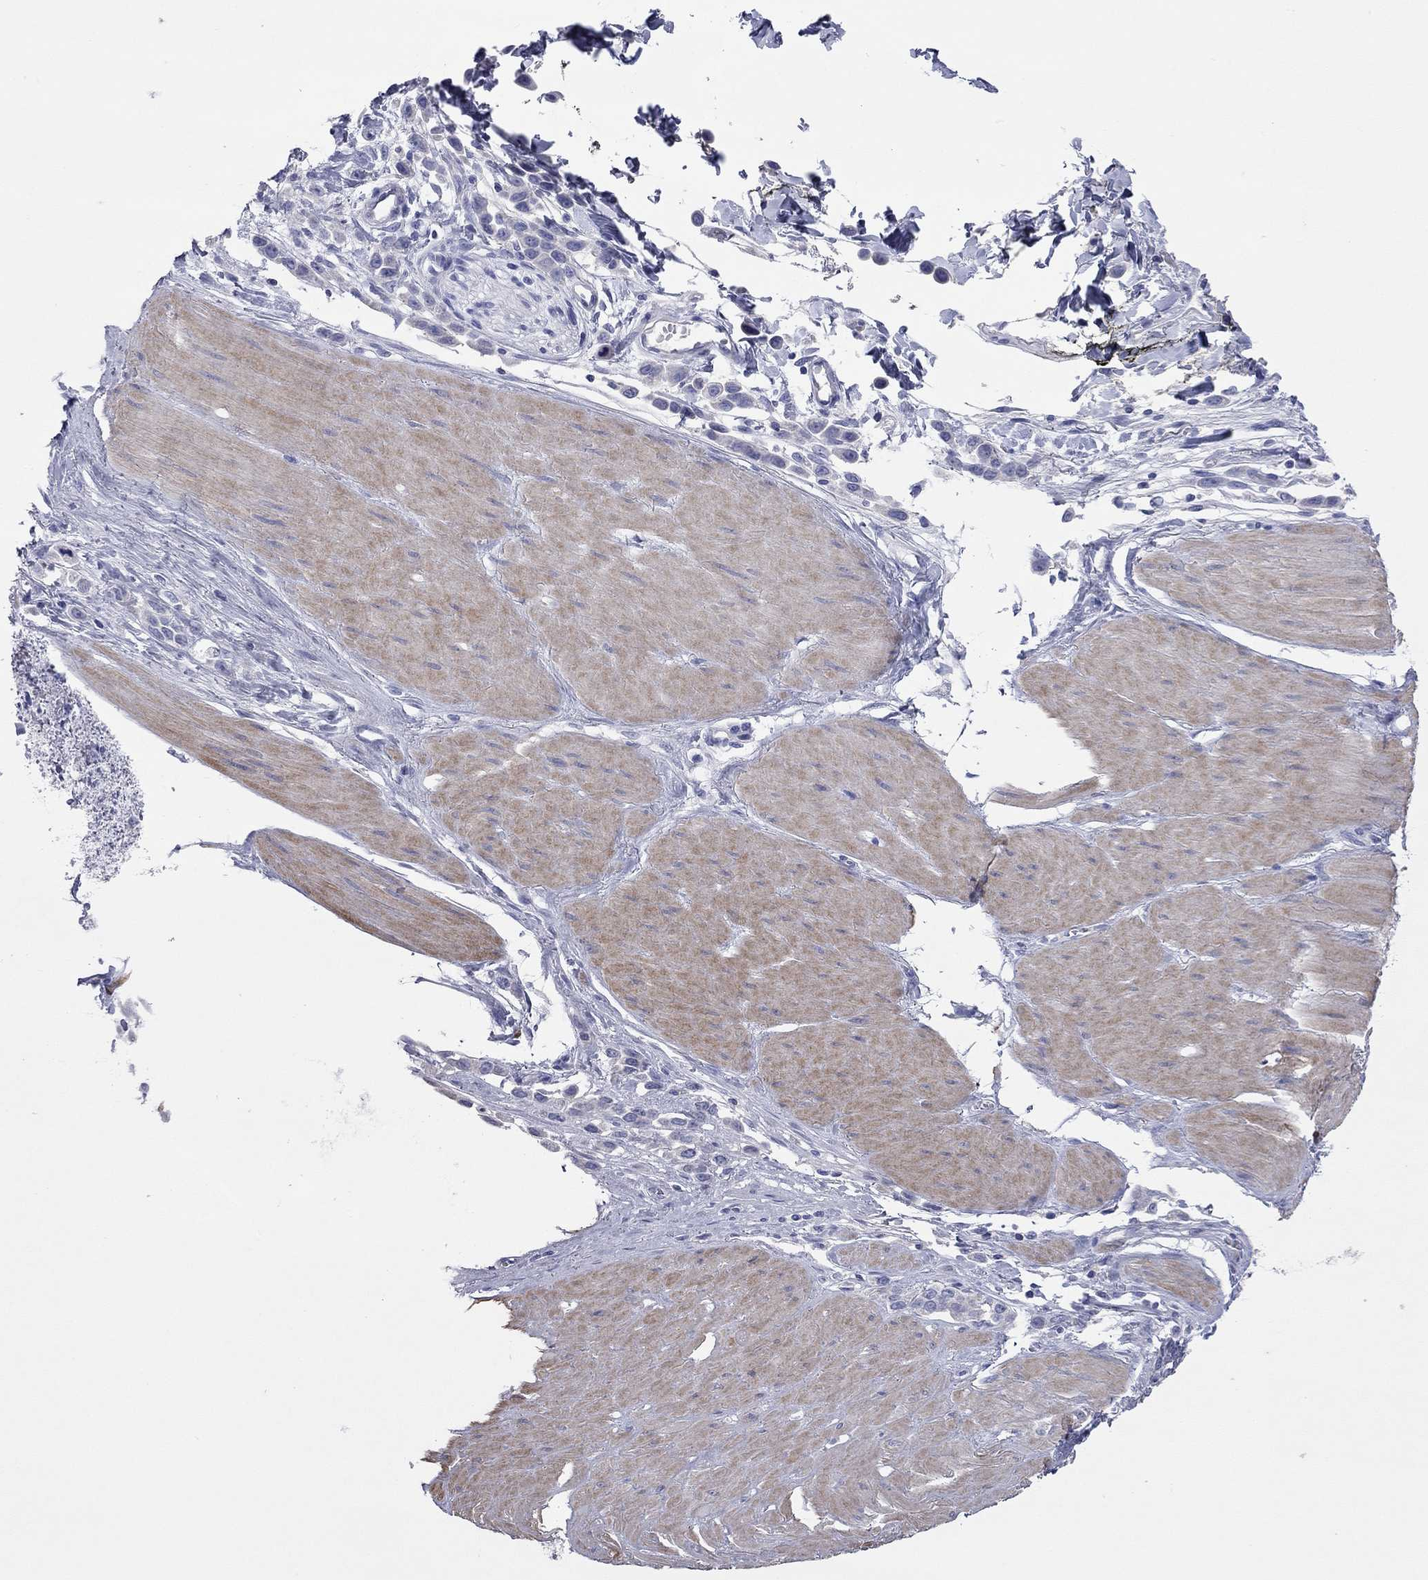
{"staining": {"intensity": "negative", "quantity": "none", "location": "none"}, "tissue": "stomach cancer", "cell_type": "Tumor cells", "image_type": "cancer", "snomed": [{"axis": "morphology", "description": "Adenocarcinoma, NOS"}, {"axis": "topography", "description": "Stomach"}], "caption": "Immunohistochemical staining of human stomach cancer (adenocarcinoma) demonstrates no significant positivity in tumor cells.", "gene": "ACTL7B", "patient": {"sex": "male", "age": 47}}